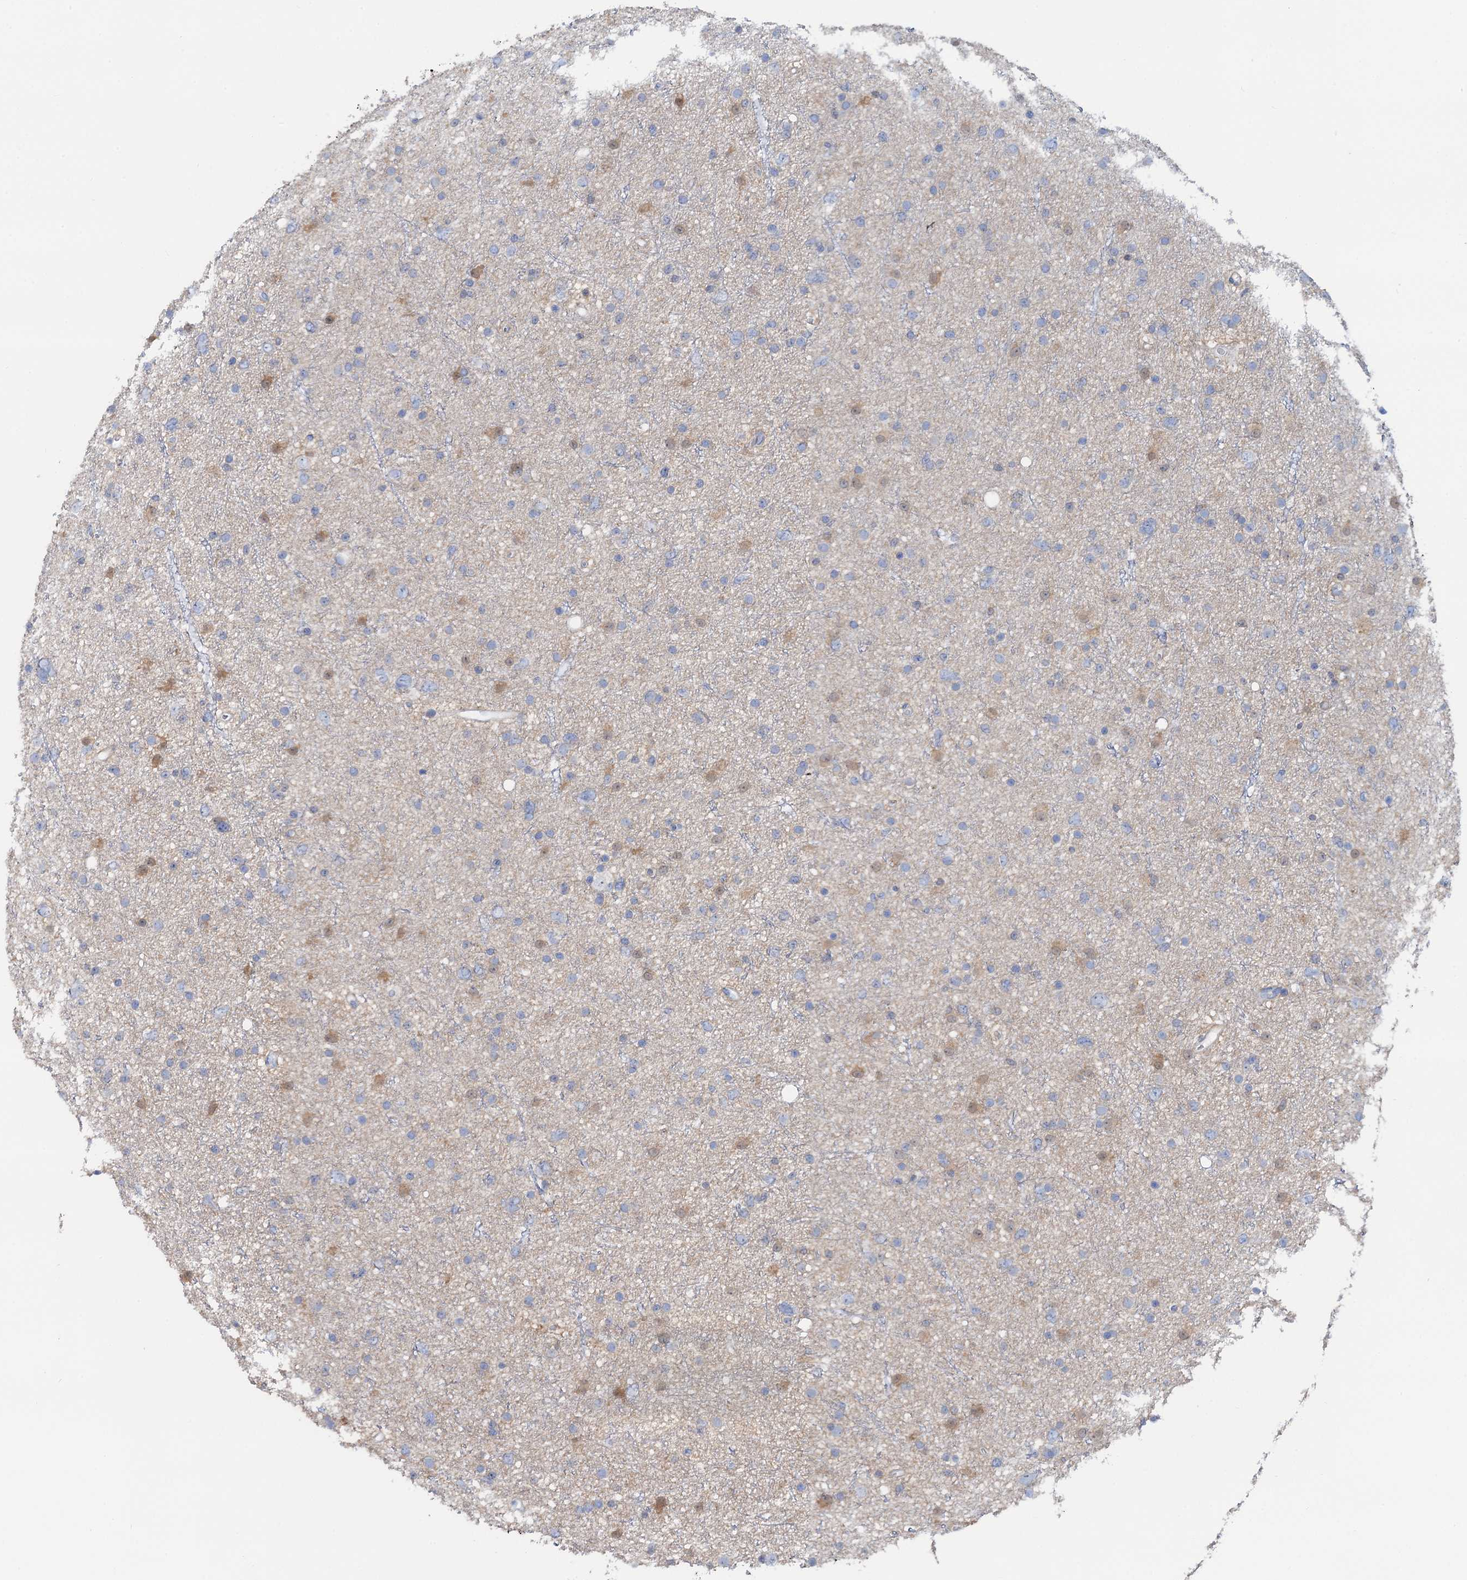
{"staining": {"intensity": "weak", "quantity": "<25%", "location": "cytoplasmic/membranous,nuclear"}, "tissue": "glioma", "cell_type": "Tumor cells", "image_type": "cancer", "snomed": [{"axis": "morphology", "description": "Glioma, malignant, Low grade"}, {"axis": "topography", "description": "Cerebral cortex"}], "caption": "IHC histopathology image of neoplastic tissue: glioma stained with DAB (3,3'-diaminobenzidine) exhibits no significant protein positivity in tumor cells. (Brightfield microscopy of DAB (3,3'-diaminobenzidine) immunohistochemistry (IHC) at high magnification).", "gene": "FAH", "patient": {"sex": "female", "age": 39}}